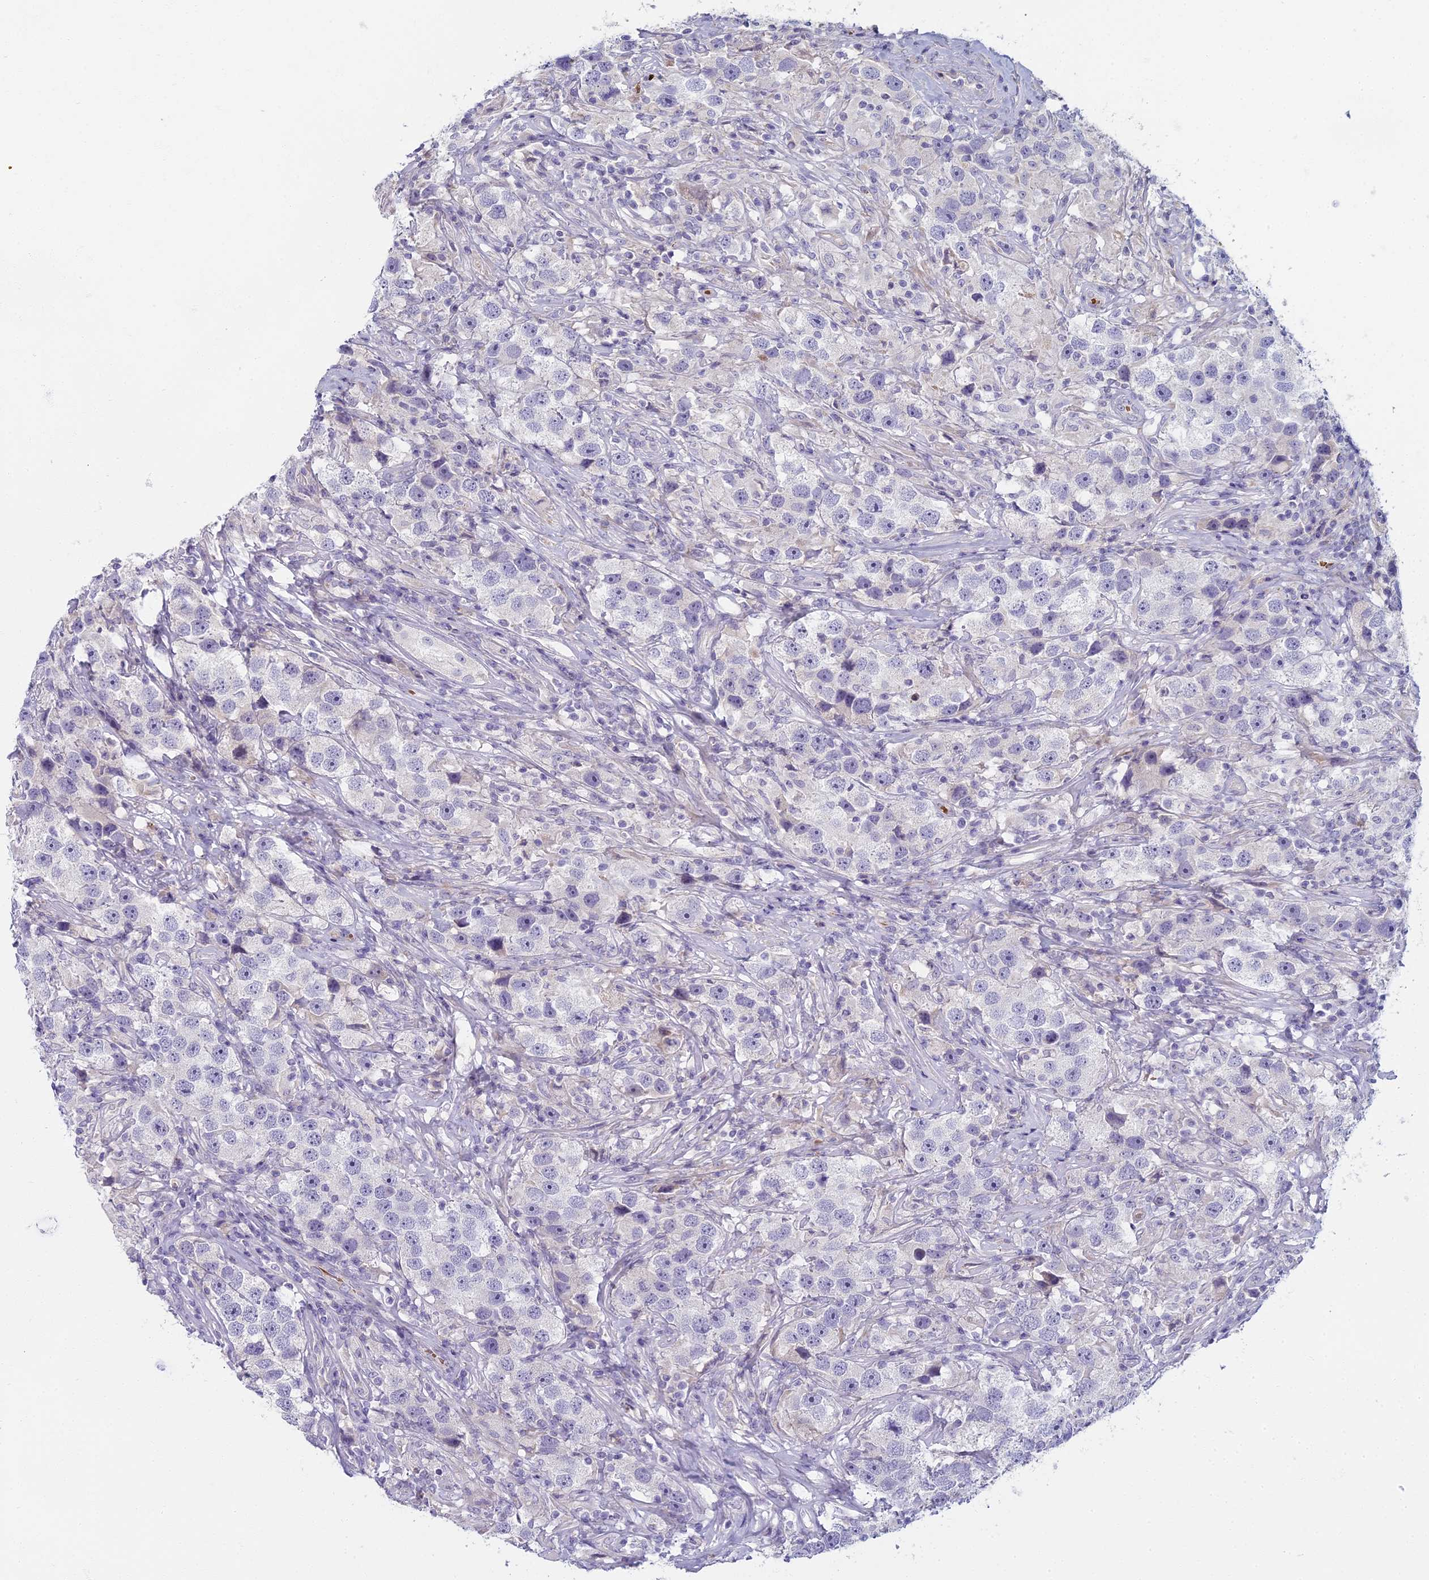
{"staining": {"intensity": "negative", "quantity": "none", "location": "none"}, "tissue": "testis cancer", "cell_type": "Tumor cells", "image_type": "cancer", "snomed": [{"axis": "morphology", "description": "Seminoma, NOS"}, {"axis": "topography", "description": "Testis"}], "caption": "Image shows no protein staining in tumor cells of seminoma (testis) tissue. Nuclei are stained in blue.", "gene": "ARL15", "patient": {"sex": "male", "age": 49}}